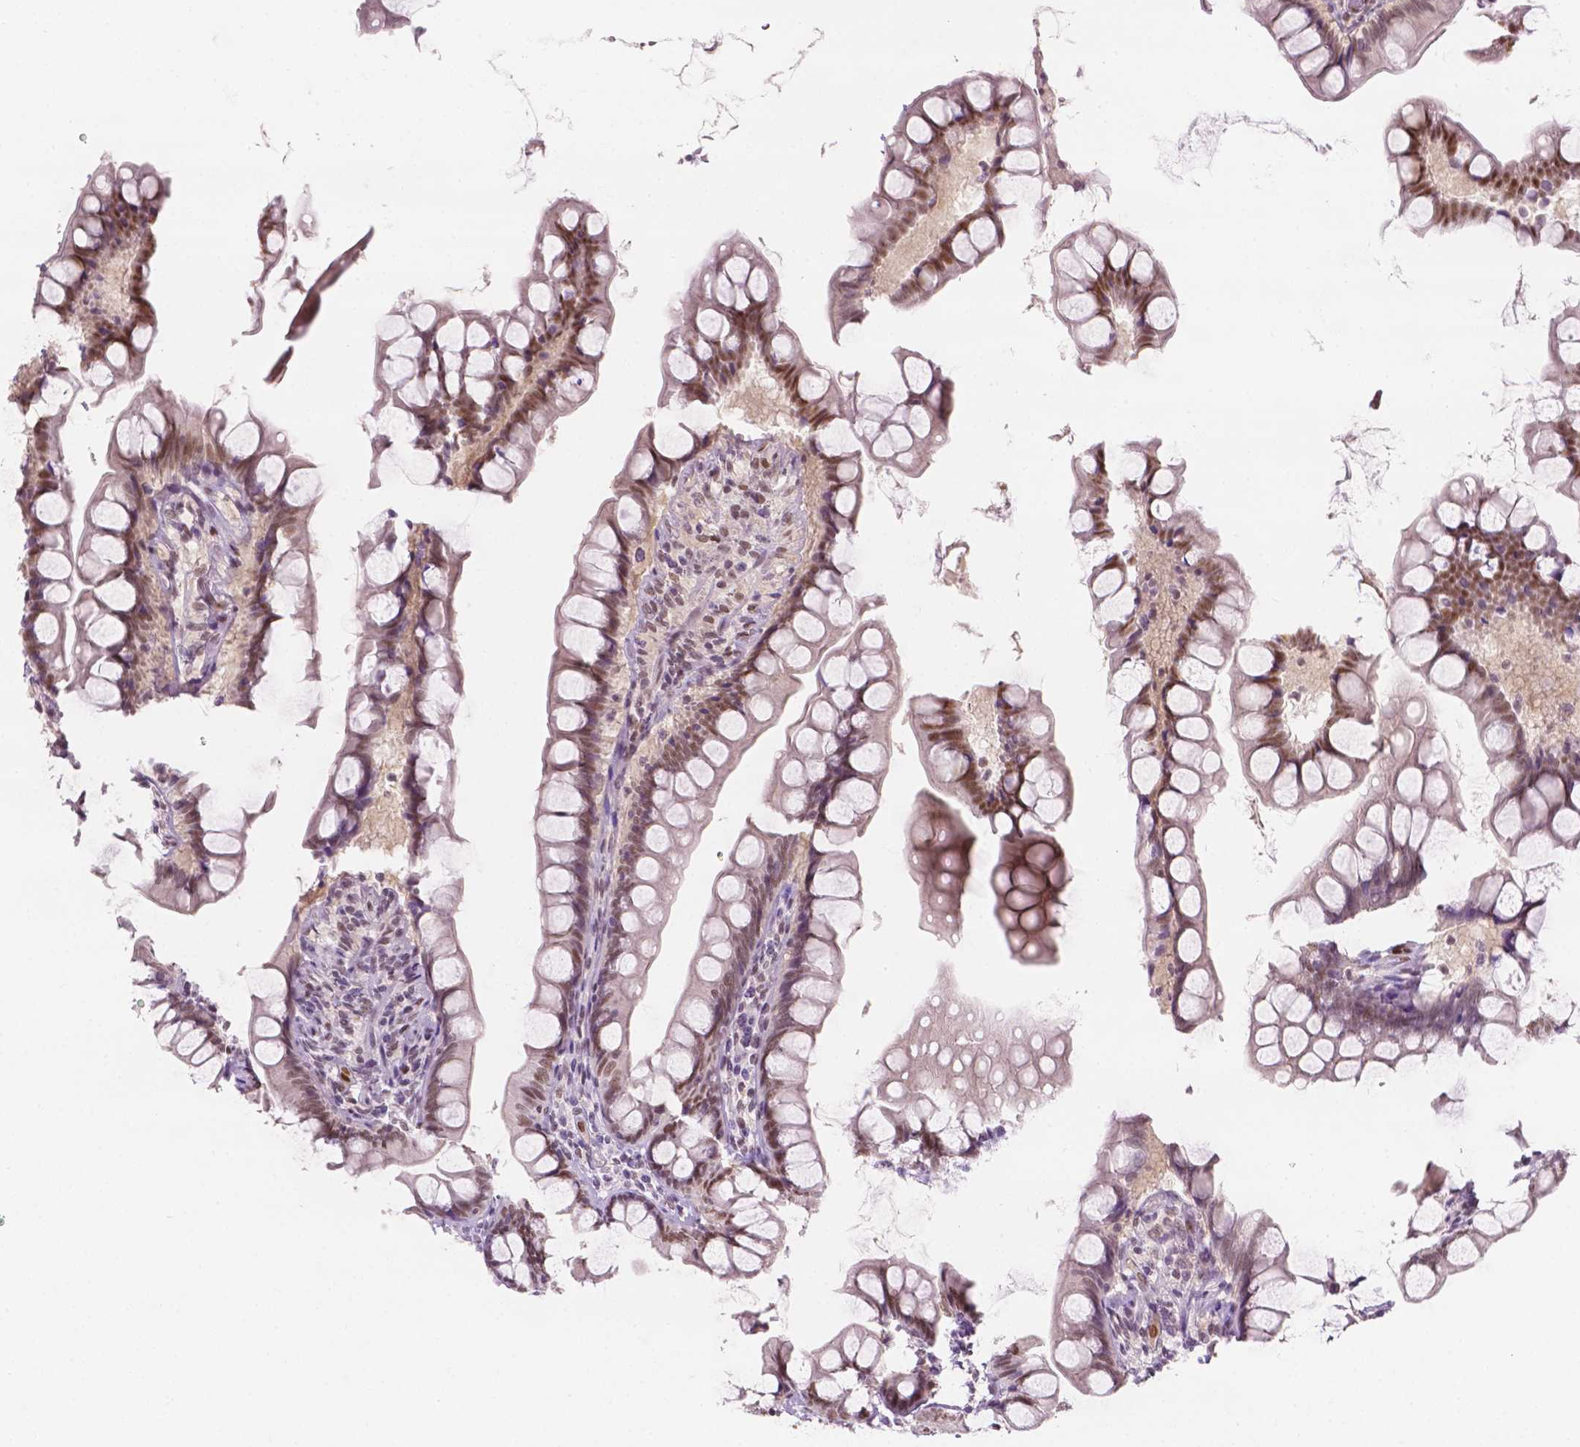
{"staining": {"intensity": "moderate", "quantity": "25%-75%", "location": "nuclear"}, "tissue": "small intestine", "cell_type": "Glandular cells", "image_type": "normal", "snomed": [{"axis": "morphology", "description": "Normal tissue, NOS"}, {"axis": "topography", "description": "Small intestine"}], "caption": "Moderate nuclear staining for a protein is identified in about 25%-75% of glandular cells of benign small intestine using immunohistochemistry (IHC).", "gene": "ERF", "patient": {"sex": "male", "age": 70}}